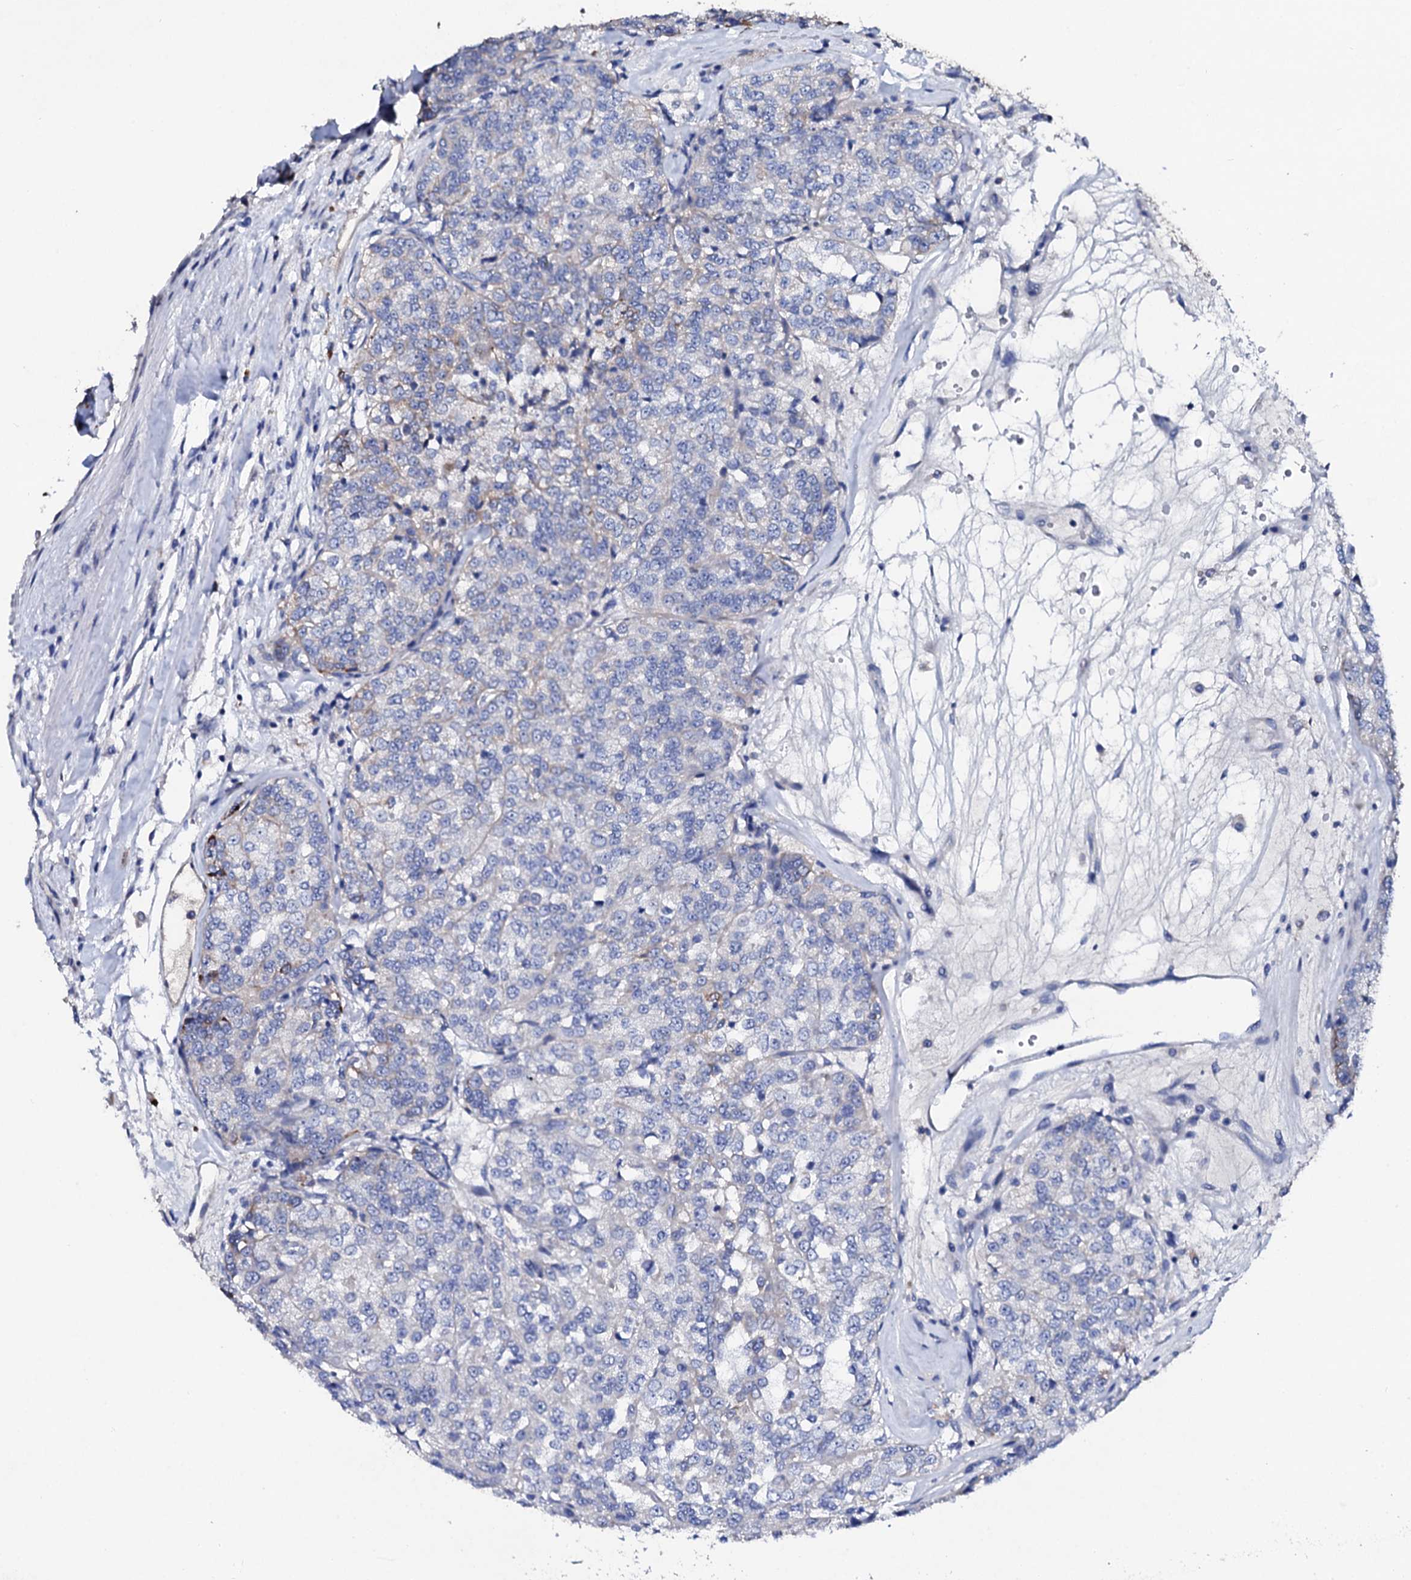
{"staining": {"intensity": "strong", "quantity": "<25%", "location": "cytoplasmic/membranous"}, "tissue": "renal cancer", "cell_type": "Tumor cells", "image_type": "cancer", "snomed": [{"axis": "morphology", "description": "Adenocarcinoma, NOS"}, {"axis": "topography", "description": "Kidney"}], "caption": "DAB immunohistochemical staining of renal adenocarcinoma reveals strong cytoplasmic/membranous protein staining in about <25% of tumor cells.", "gene": "KLHL32", "patient": {"sex": "female", "age": 63}}